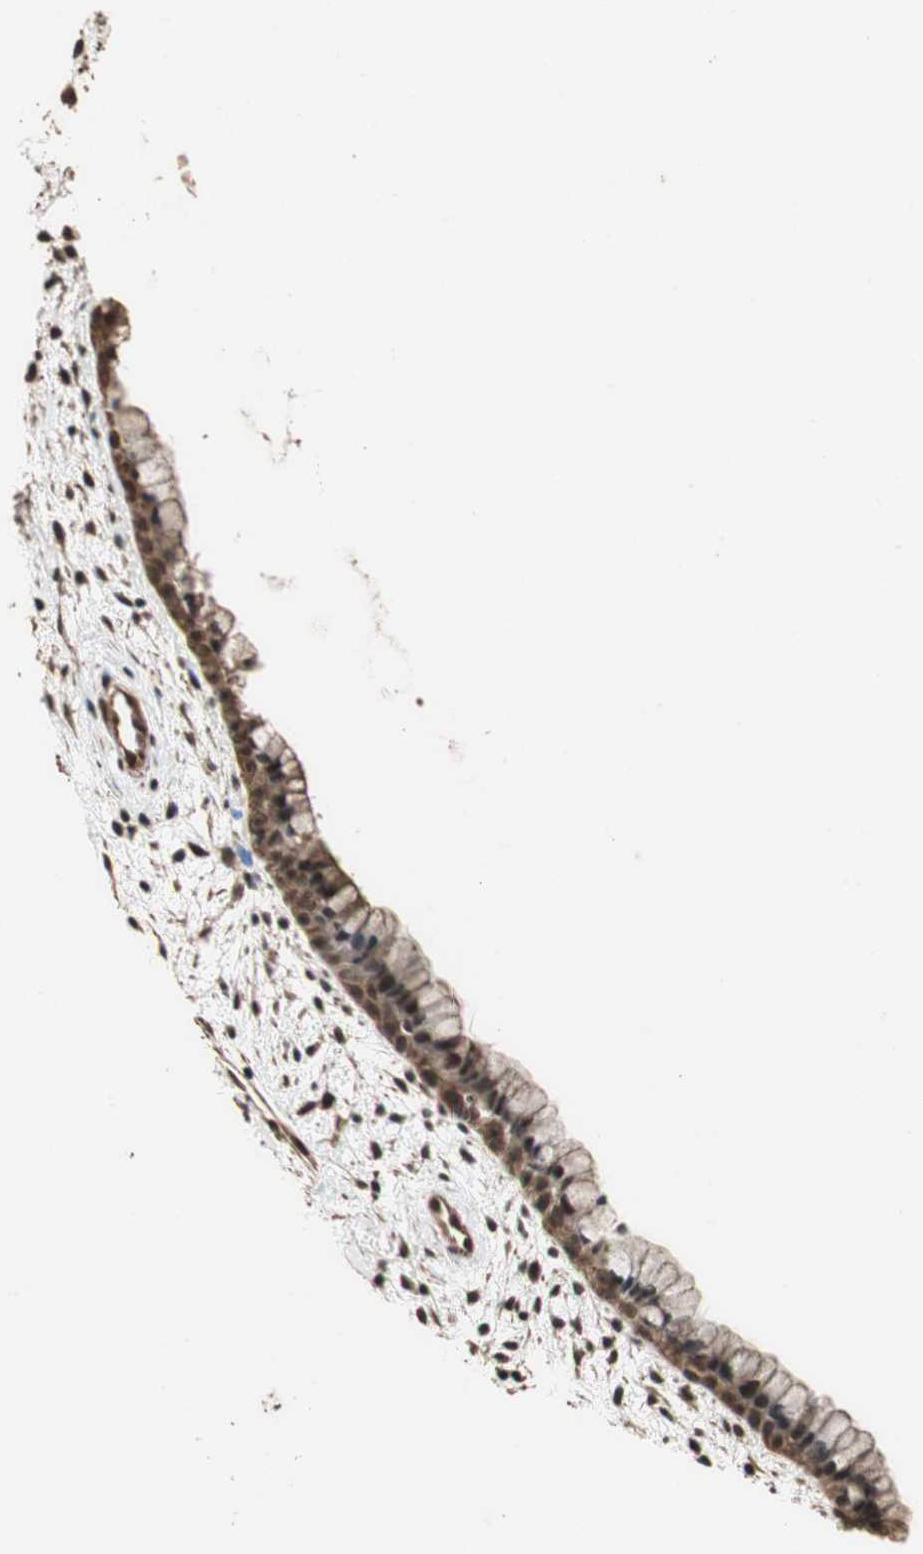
{"staining": {"intensity": "strong", "quantity": ">75%", "location": "cytoplasmic/membranous,nuclear"}, "tissue": "cervix", "cell_type": "Glandular cells", "image_type": "normal", "snomed": [{"axis": "morphology", "description": "Normal tissue, NOS"}, {"axis": "topography", "description": "Cervix"}], "caption": "DAB immunohistochemical staining of normal human cervix exhibits strong cytoplasmic/membranous,nuclear protein positivity in about >75% of glandular cells.", "gene": "CDC5L", "patient": {"sex": "female", "age": 39}}